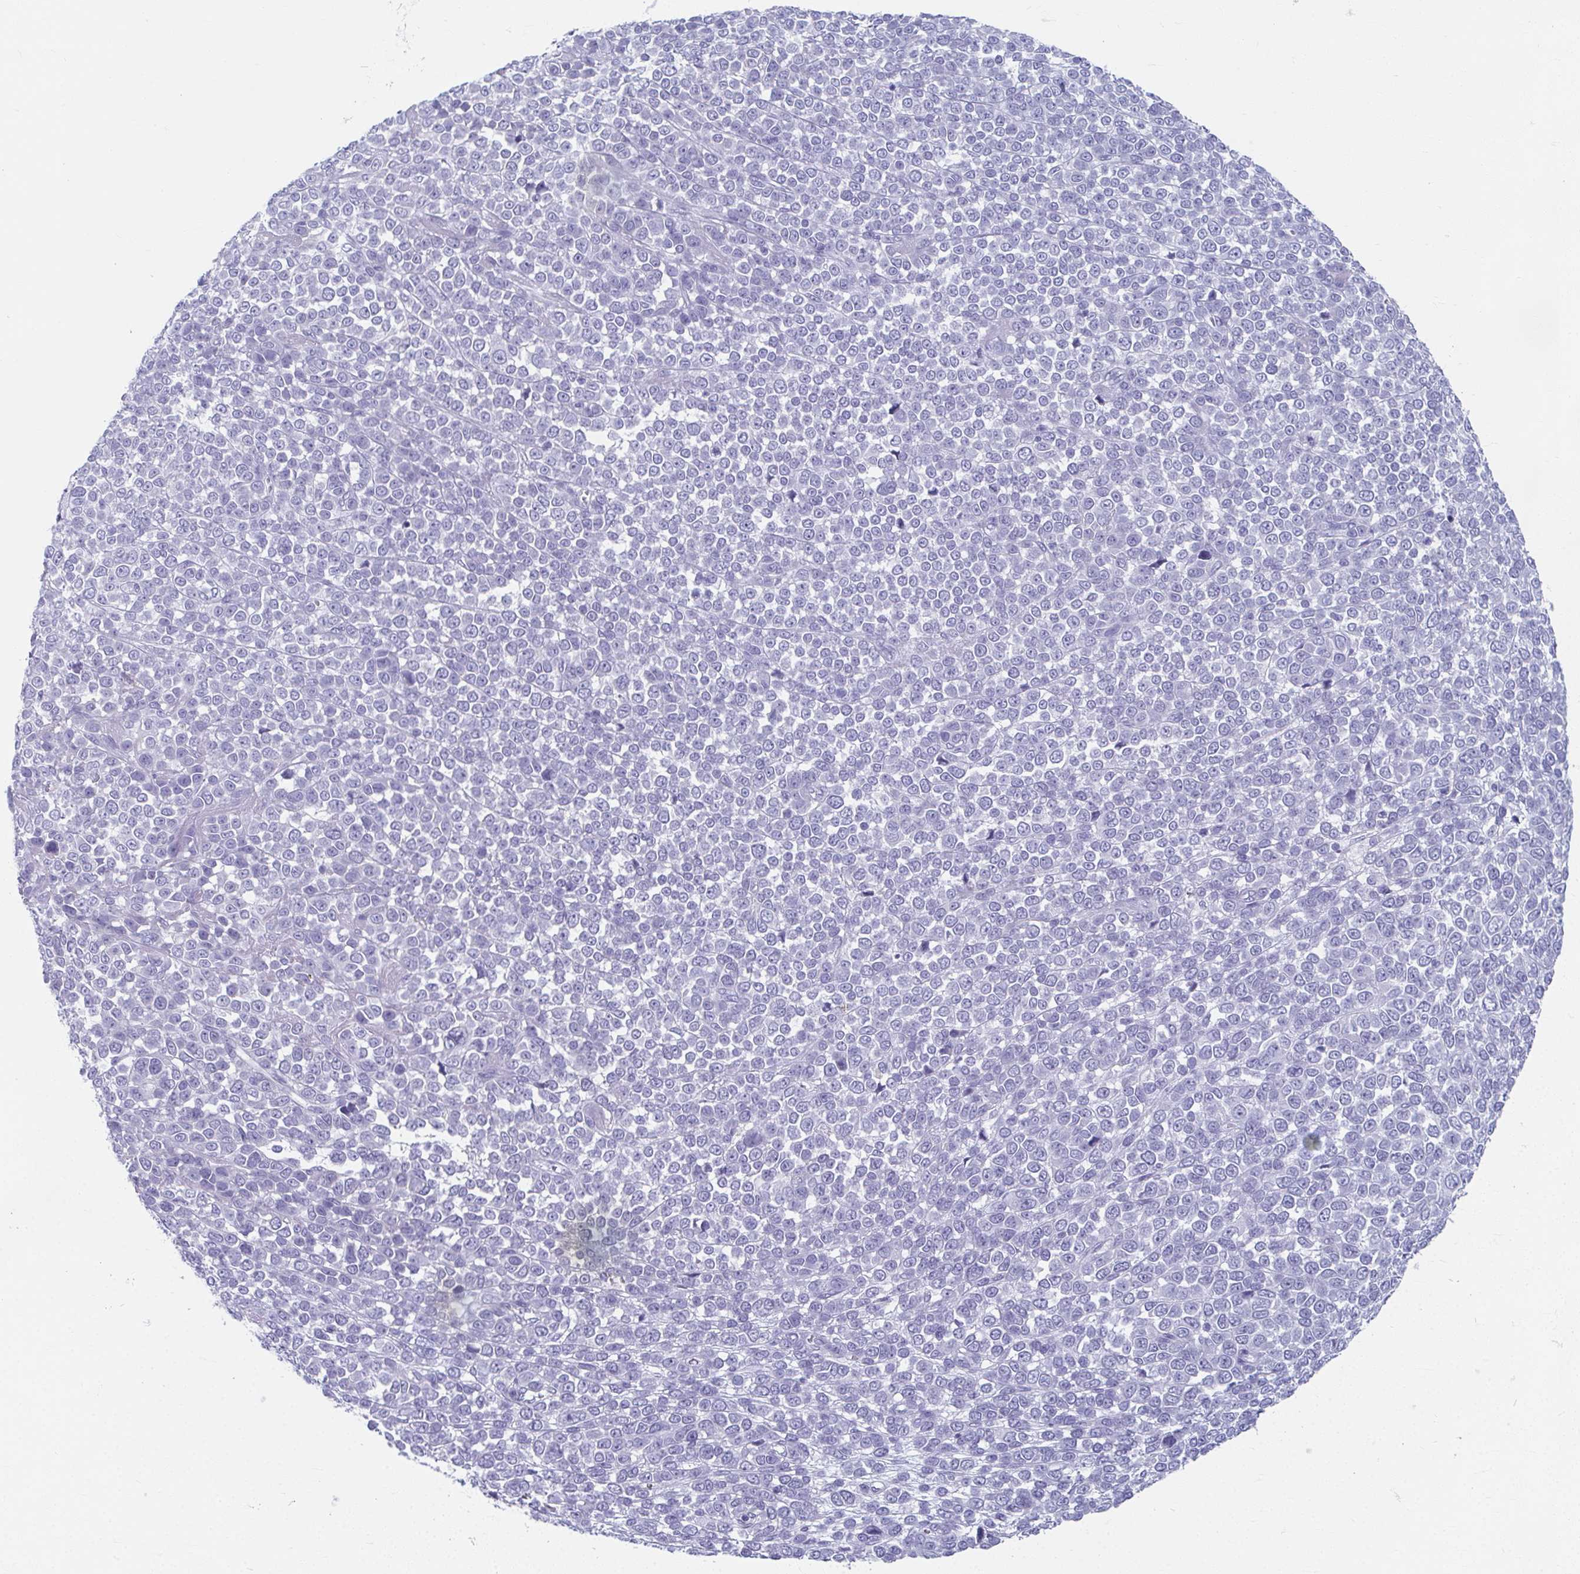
{"staining": {"intensity": "negative", "quantity": "none", "location": "none"}, "tissue": "melanoma", "cell_type": "Tumor cells", "image_type": "cancer", "snomed": [{"axis": "morphology", "description": "Malignant melanoma, NOS"}, {"axis": "topography", "description": "Skin"}], "caption": "Immunohistochemistry image of melanoma stained for a protein (brown), which shows no expression in tumor cells.", "gene": "GHRL", "patient": {"sex": "female", "age": 95}}